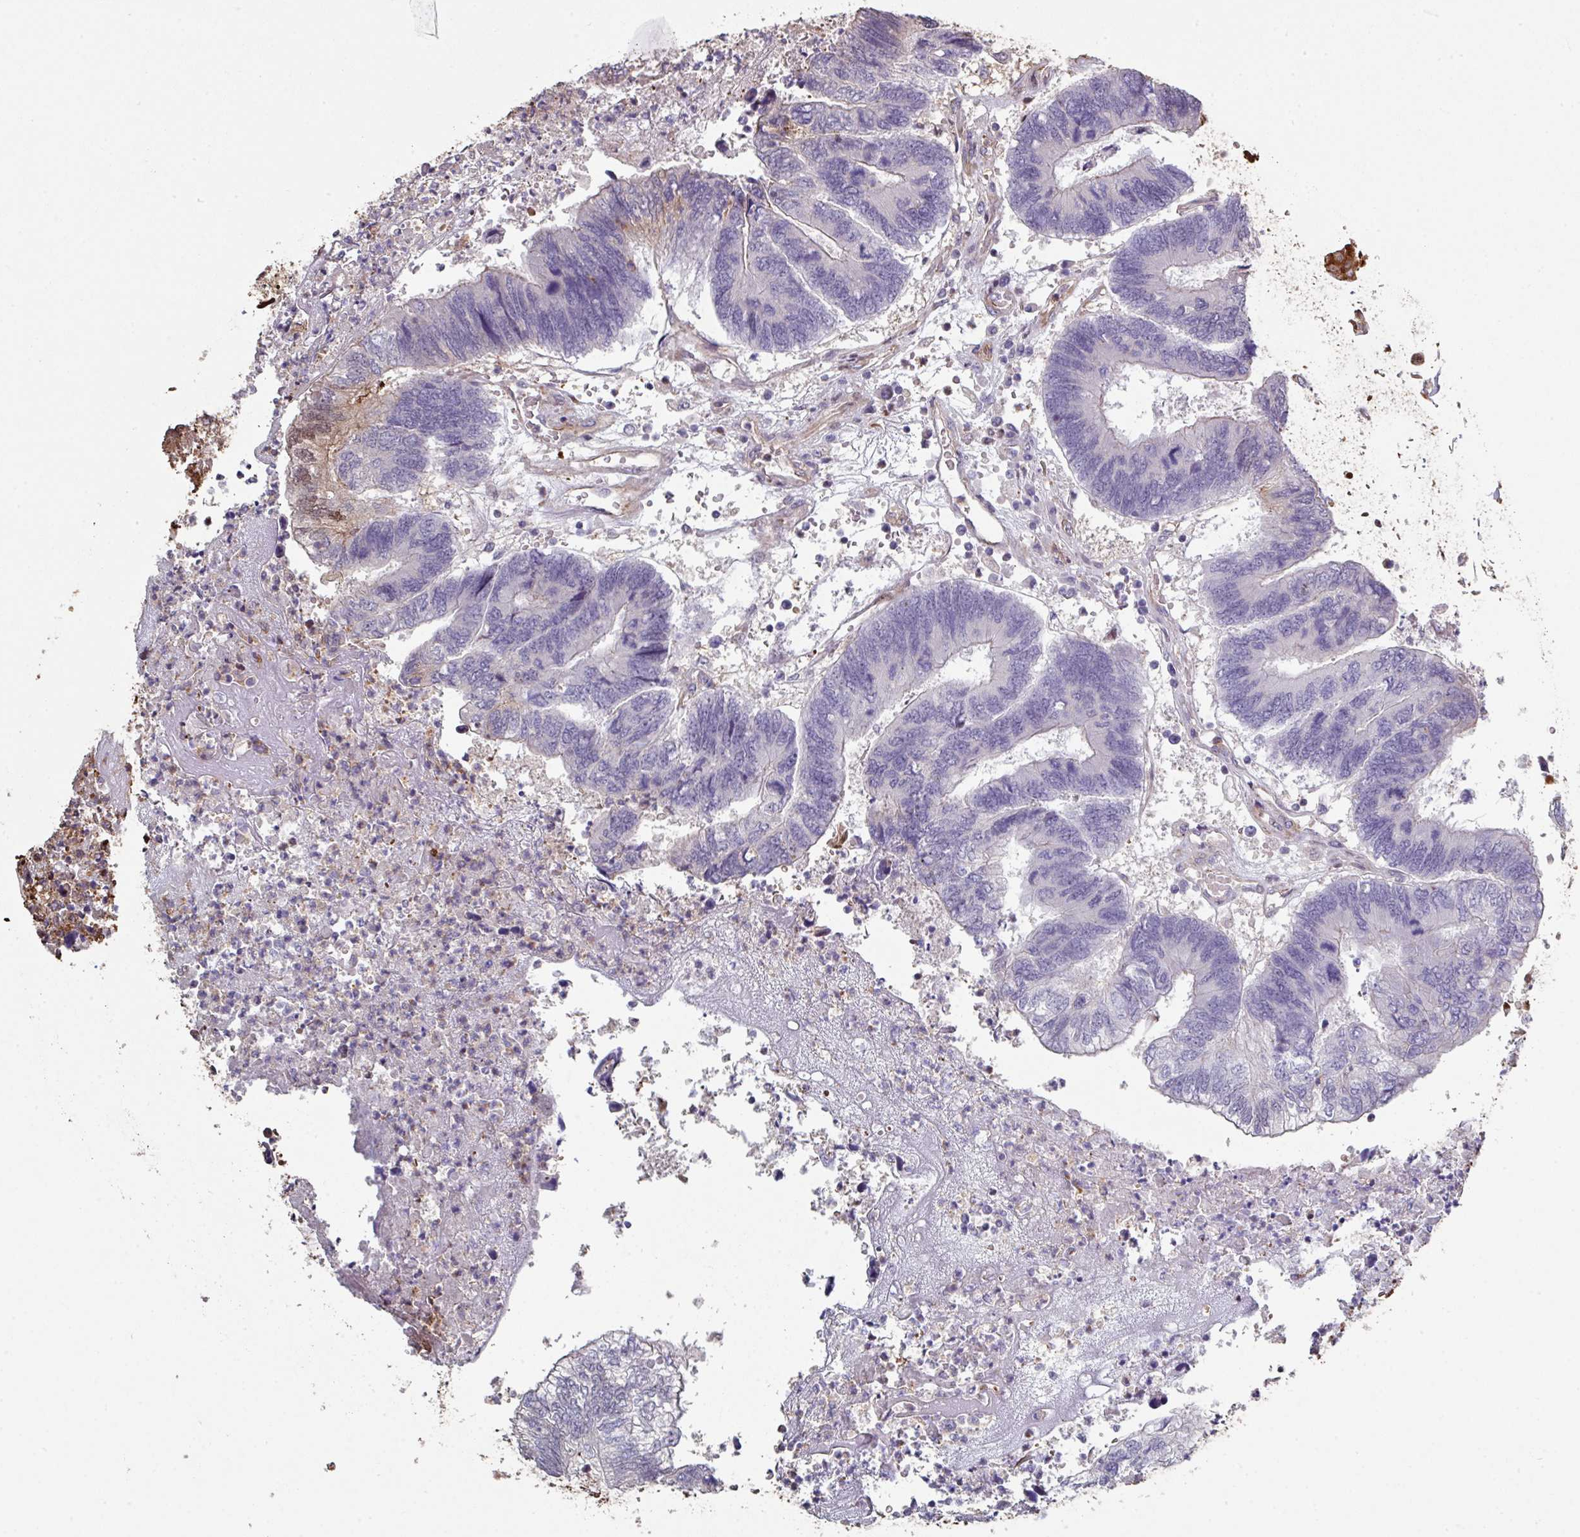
{"staining": {"intensity": "negative", "quantity": "none", "location": "none"}, "tissue": "colorectal cancer", "cell_type": "Tumor cells", "image_type": "cancer", "snomed": [{"axis": "morphology", "description": "Adenocarcinoma, NOS"}, {"axis": "topography", "description": "Colon"}], "caption": "Immunohistochemistry (IHC) micrograph of neoplastic tissue: colorectal cancer stained with DAB (3,3'-diaminobenzidine) shows no significant protein positivity in tumor cells.", "gene": "ANO9", "patient": {"sex": "female", "age": 67}}